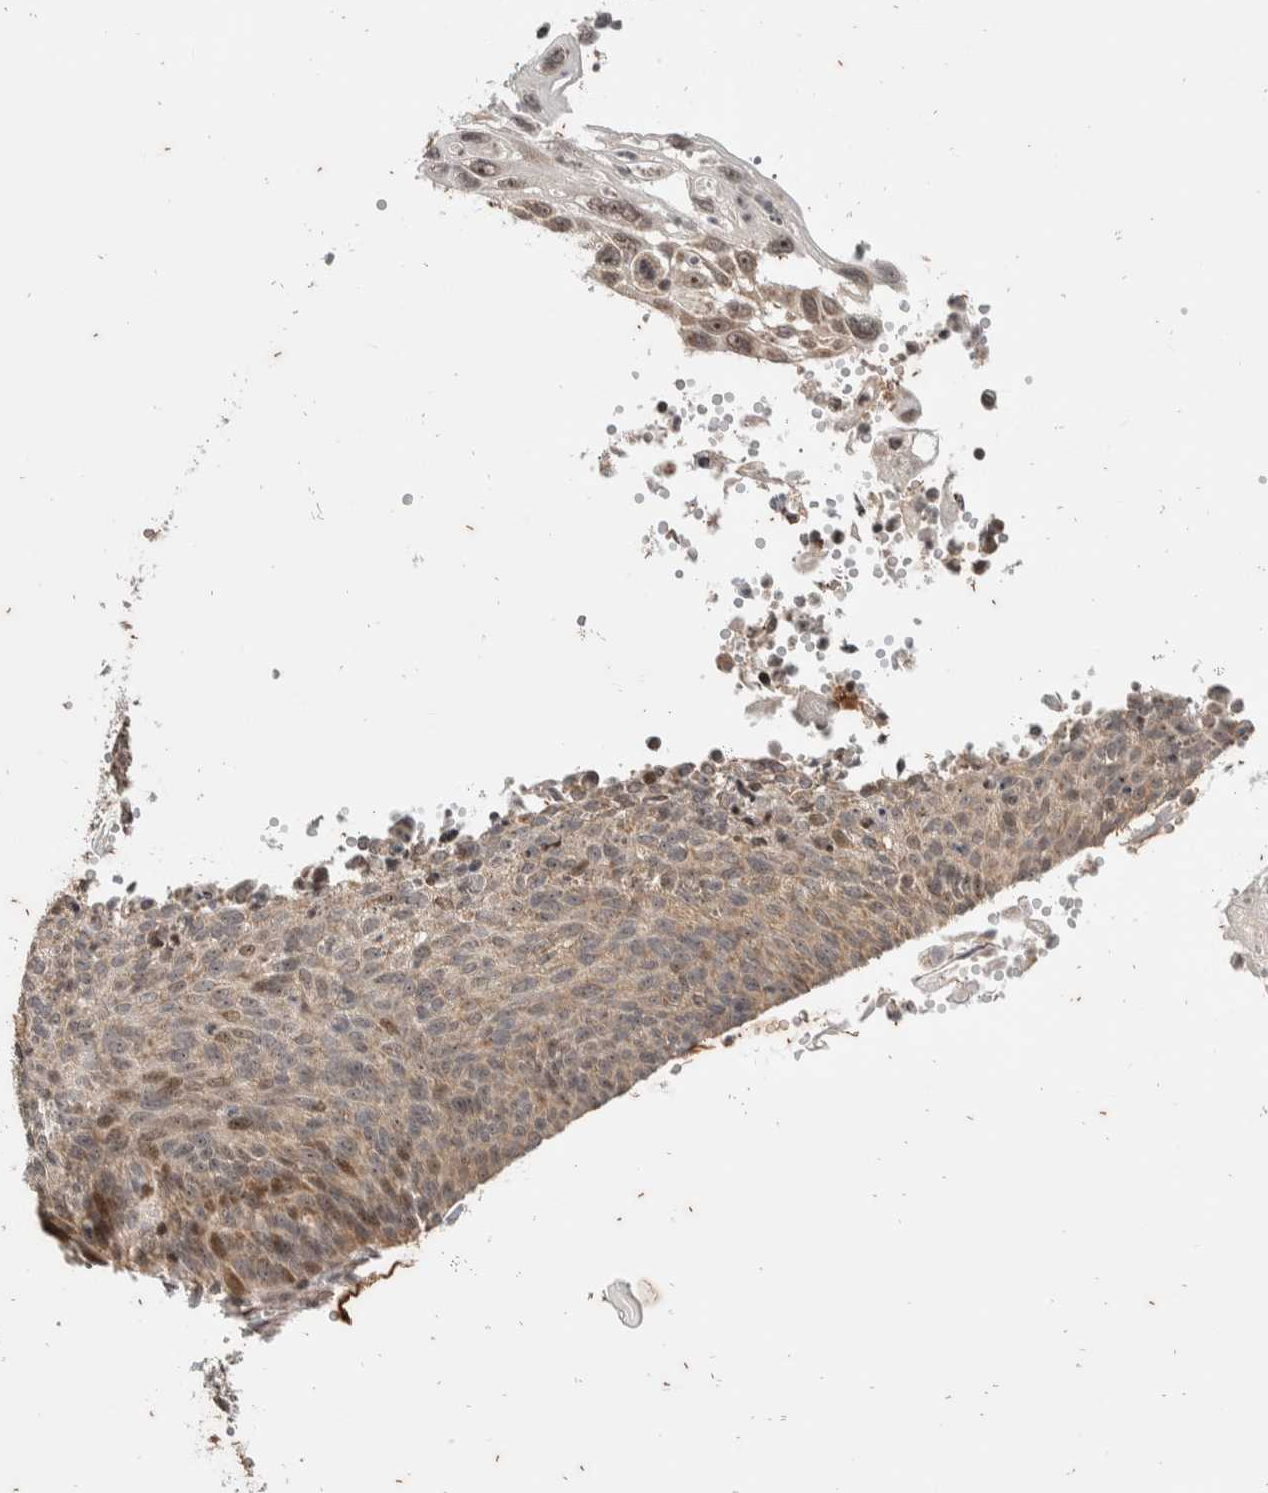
{"staining": {"intensity": "weak", "quantity": "<25%", "location": "nuclear"}, "tissue": "cervical cancer", "cell_type": "Tumor cells", "image_type": "cancer", "snomed": [{"axis": "morphology", "description": "Squamous cell carcinoma, NOS"}, {"axis": "topography", "description": "Cervix"}], "caption": "Squamous cell carcinoma (cervical) was stained to show a protein in brown. There is no significant positivity in tumor cells. (DAB immunohistochemistry visualized using brightfield microscopy, high magnification).", "gene": "ATXN7L1", "patient": {"sex": "female", "age": 70}}